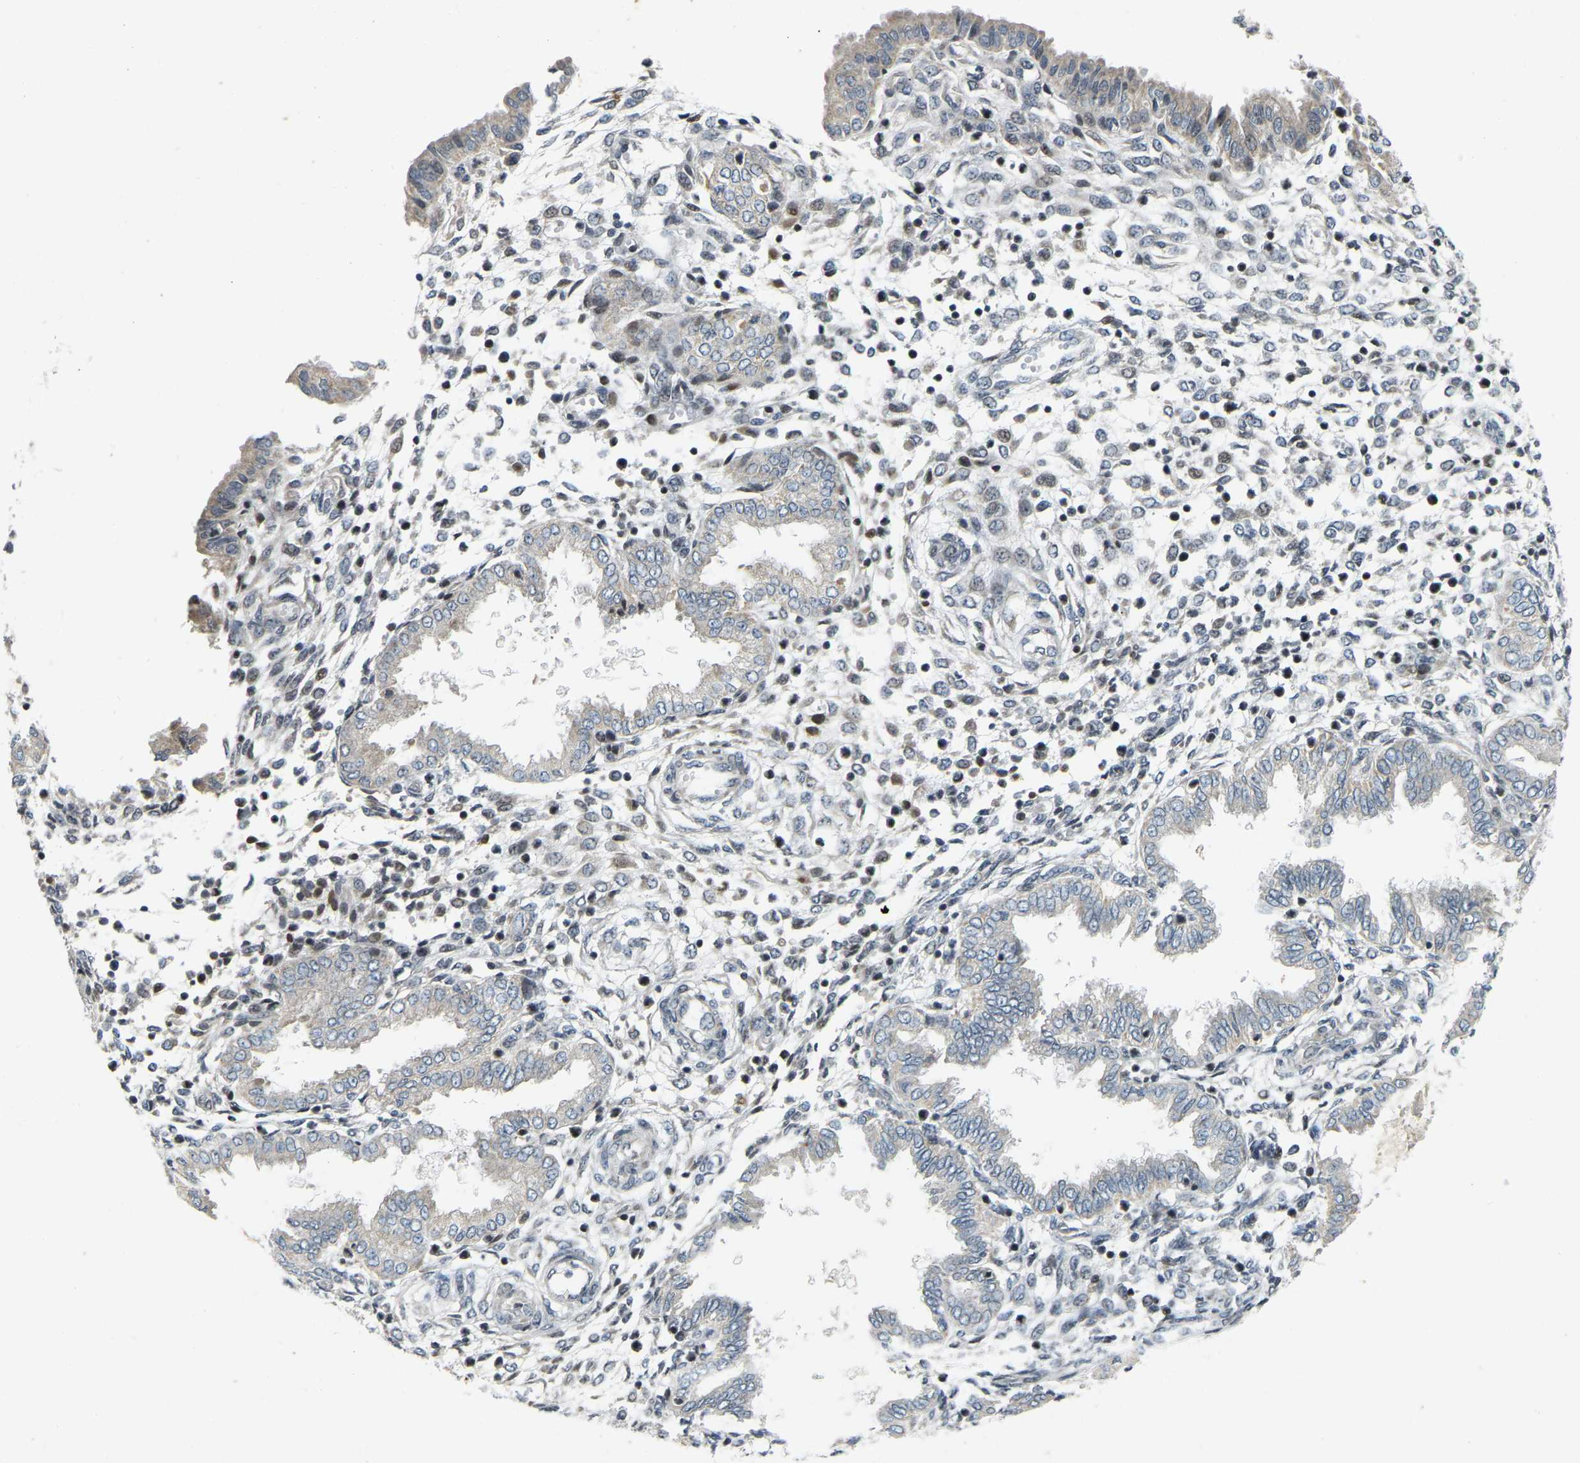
{"staining": {"intensity": "negative", "quantity": "none", "location": "none"}, "tissue": "endometrium", "cell_type": "Cells in endometrial stroma", "image_type": "normal", "snomed": [{"axis": "morphology", "description": "Normal tissue, NOS"}, {"axis": "topography", "description": "Endometrium"}], "caption": "An immunohistochemistry photomicrograph of benign endometrium is shown. There is no staining in cells in endometrial stroma of endometrium.", "gene": "ENSG00000283765", "patient": {"sex": "female", "age": 33}}